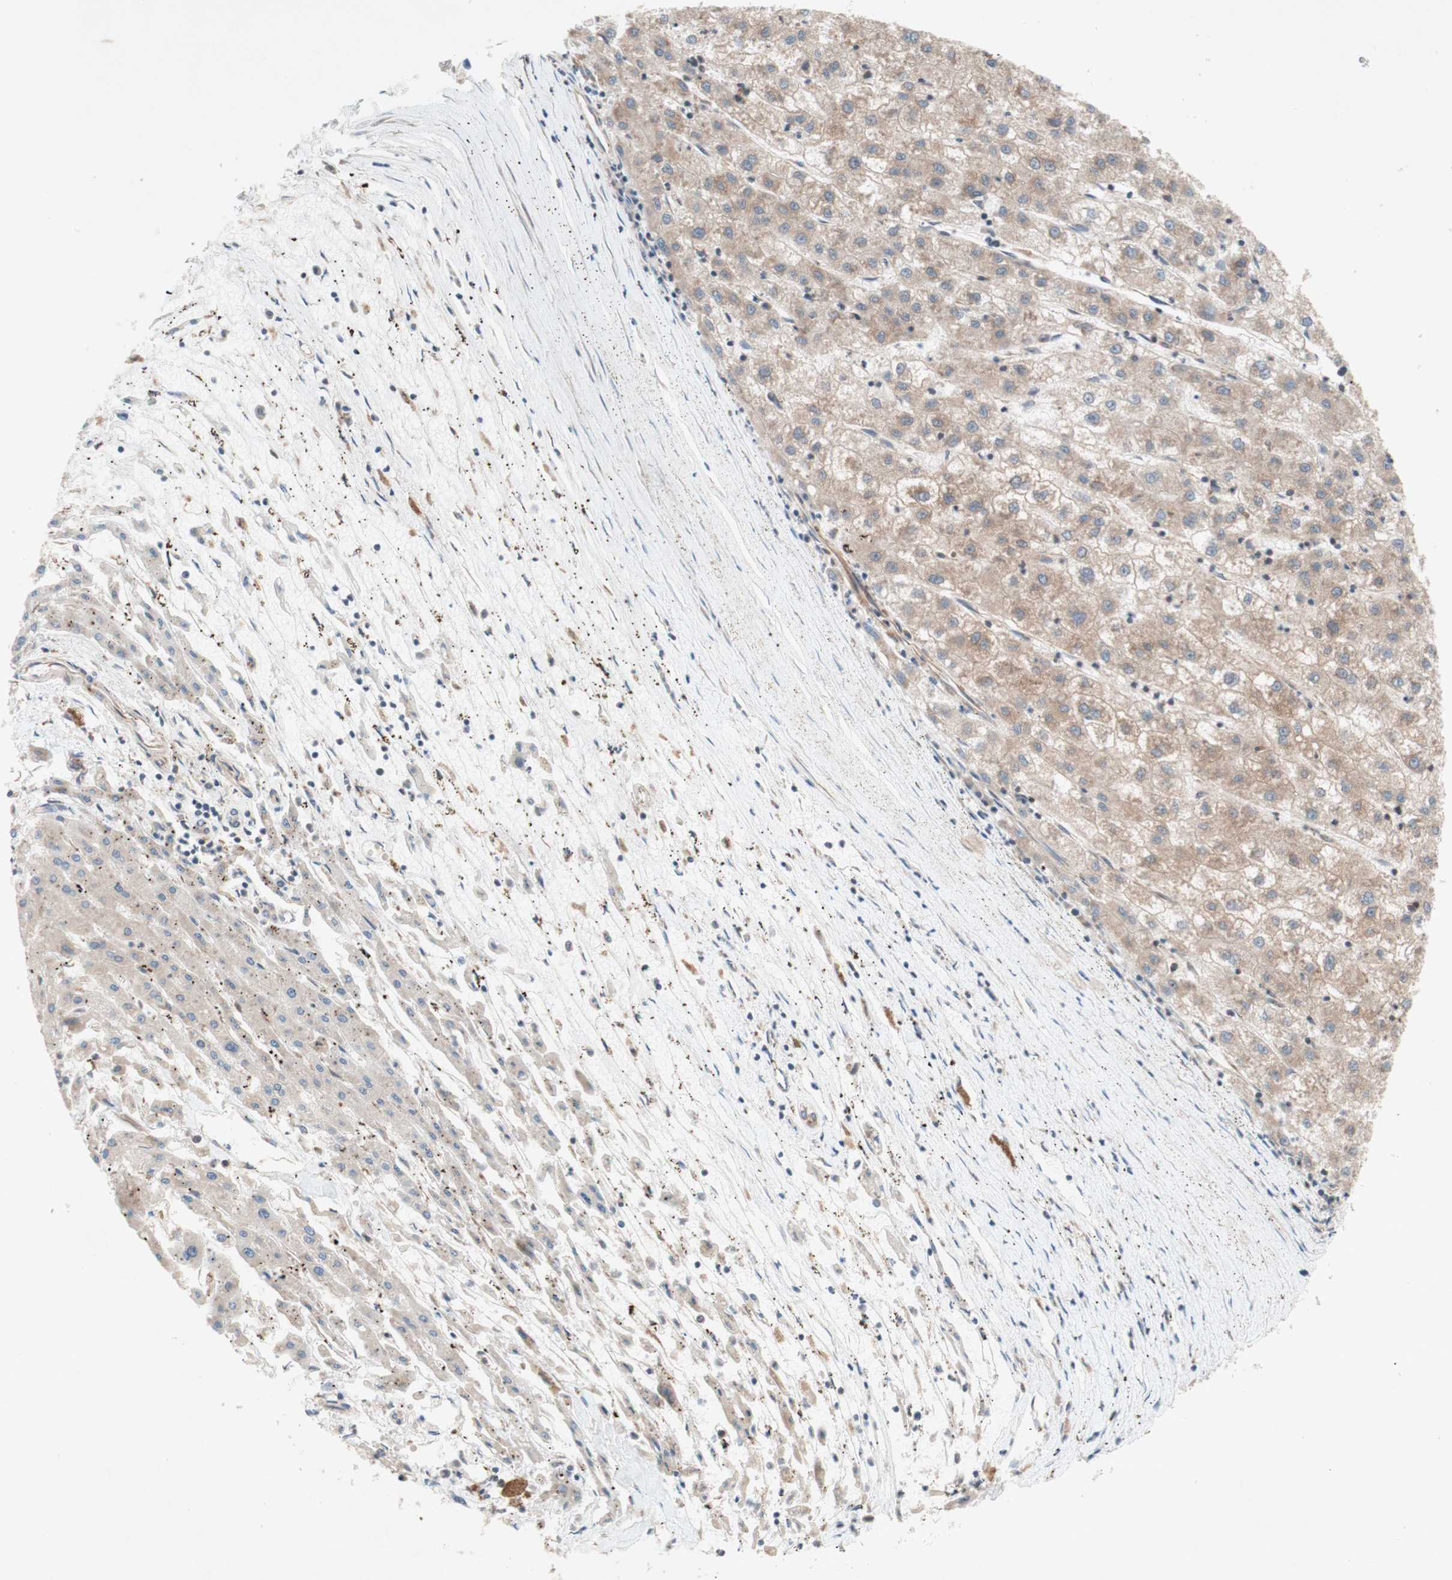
{"staining": {"intensity": "moderate", "quantity": ">75%", "location": "cytoplasmic/membranous"}, "tissue": "liver cancer", "cell_type": "Tumor cells", "image_type": "cancer", "snomed": [{"axis": "morphology", "description": "Carcinoma, Hepatocellular, NOS"}, {"axis": "topography", "description": "Liver"}], "caption": "This is a histology image of immunohistochemistry (IHC) staining of liver cancer (hepatocellular carcinoma), which shows moderate expression in the cytoplasmic/membranous of tumor cells.", "gene": "SOCS2", "patient": {"sex": "male", "age": 72}}